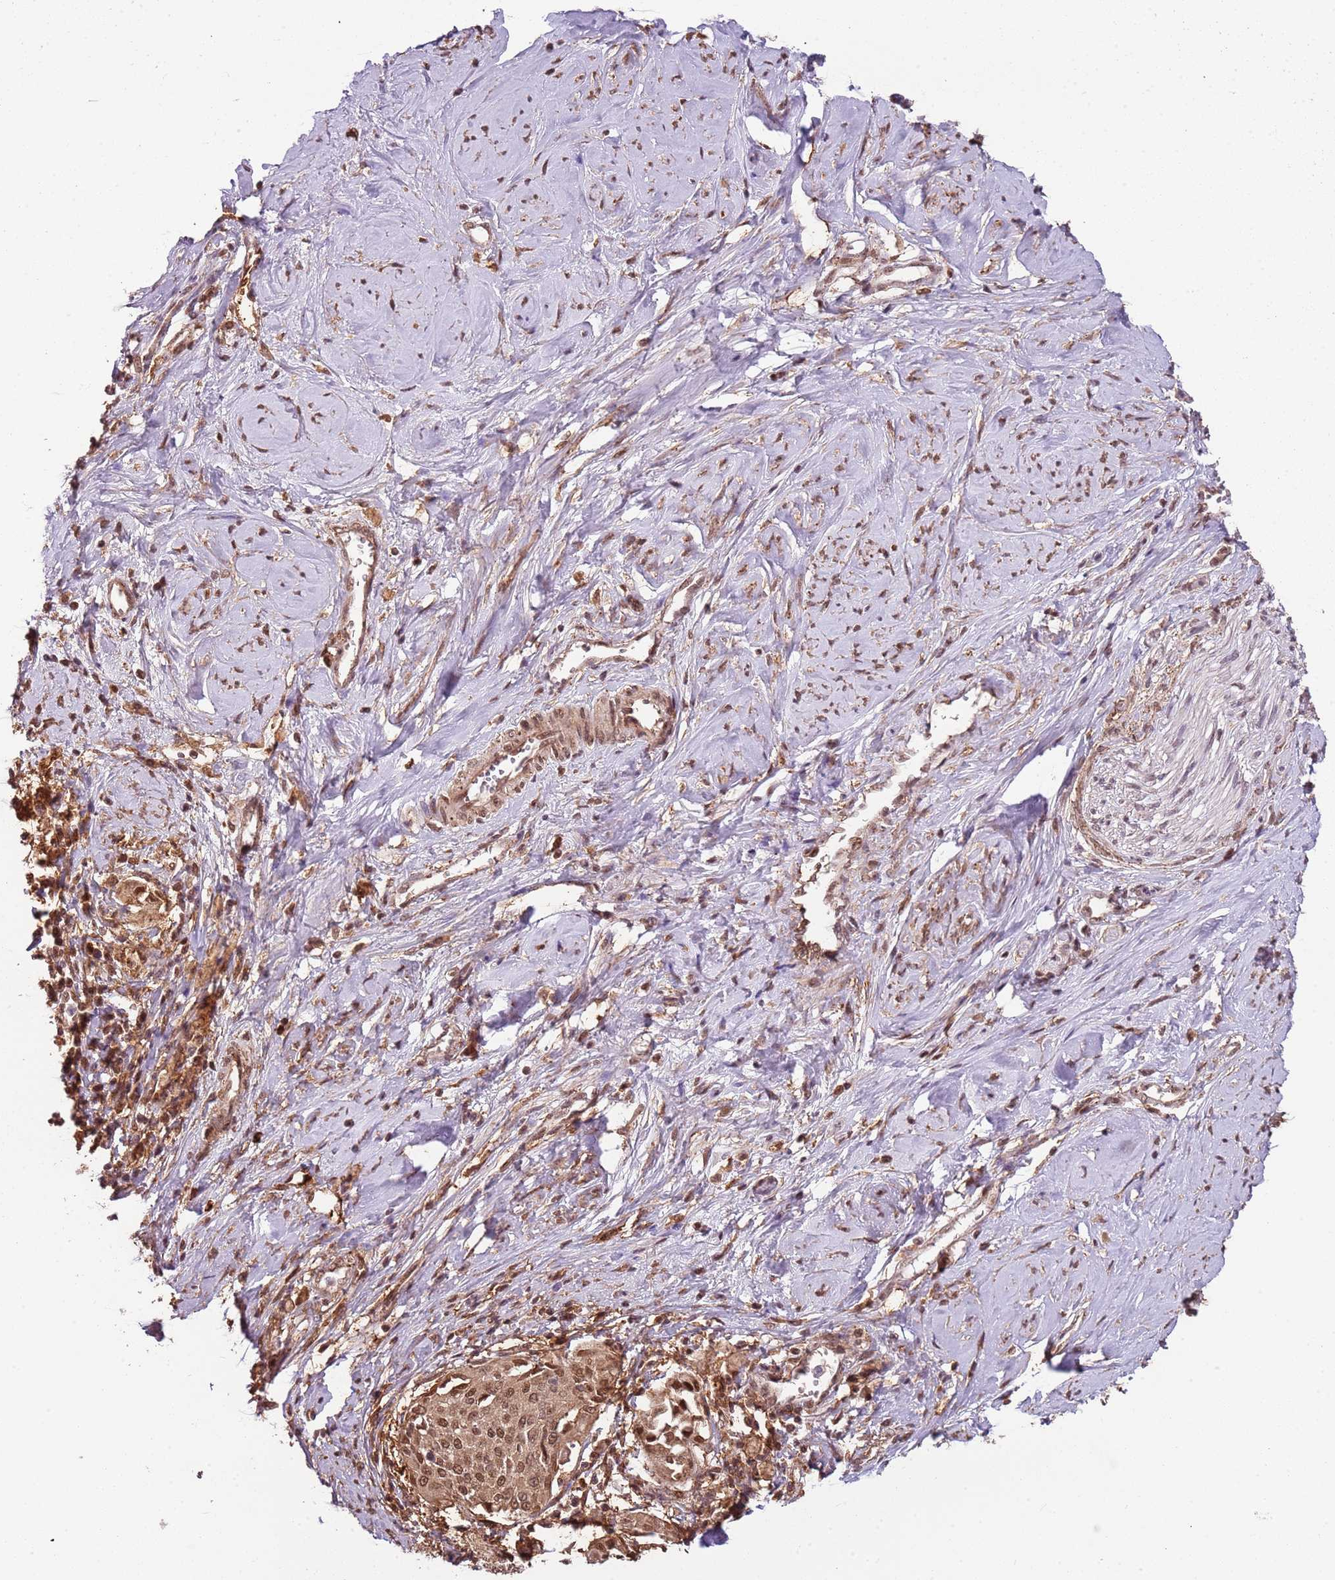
{"staining": {"intensity": "moderate", "quantity": ">75%", "location": "cytoplasmic/membranous,nuclear"}, "tissue": "cervical cancer", "cell_type": "Tumor cells", "image_type": "cancer", "snomed": [{"axis": "morphology", "description": "Squamous cell carcinoma, NOS"}, {"axis": "topography", "description": "Cervix"}], "caption": "Tumor cells show medium levels of moderate cytoplasmic/membranous and nuclear positivity in approximately >75% of cells in human cervical cancer (squamous cell carcinoma). (IHC, brightfield microscopy, high magnification).", "gene": "POLR3H", "patient": {"sex": "female", "age": 44}}